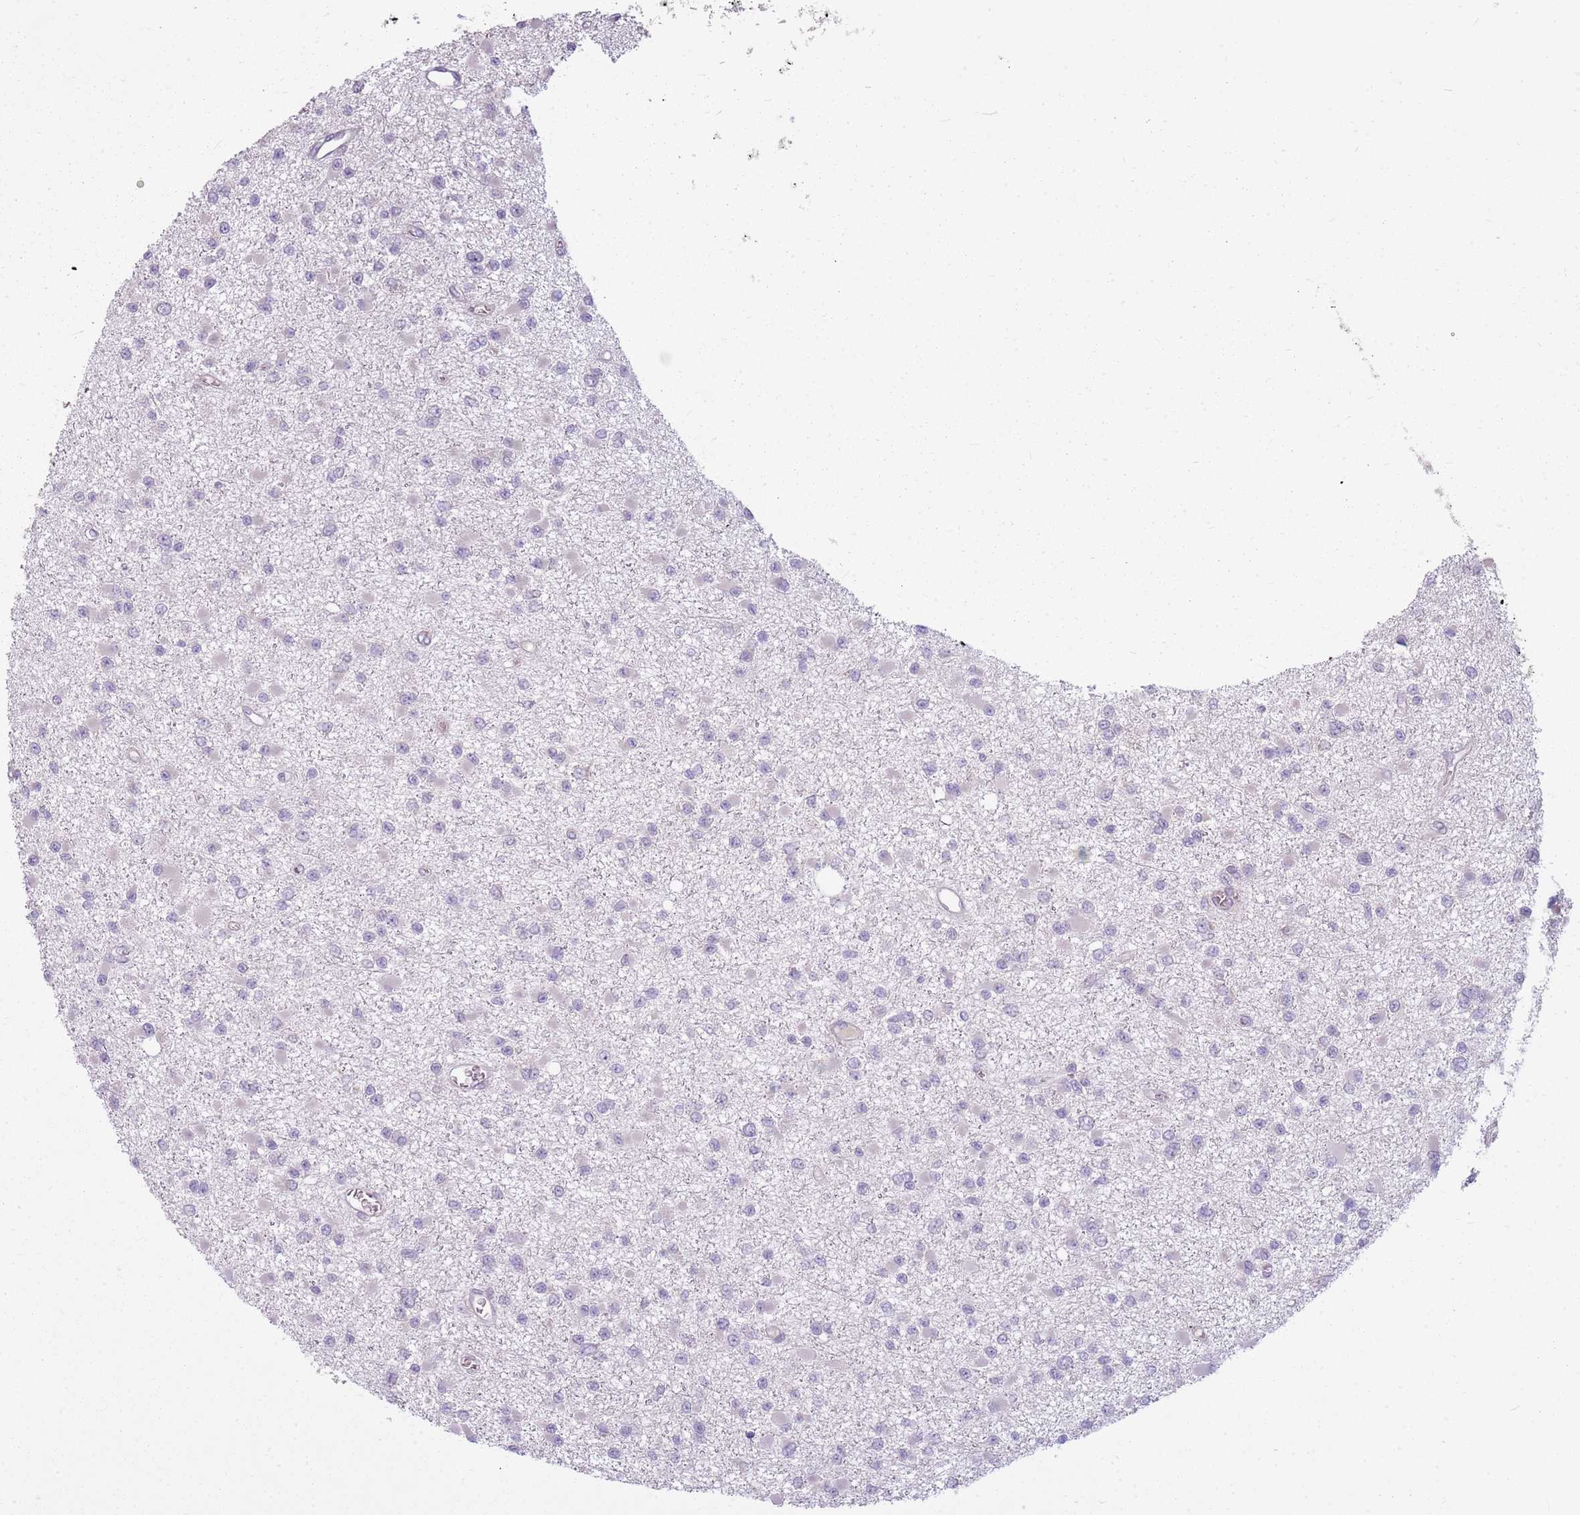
{"staining": {"intensity": "negative", "quantity": "none", "location": "none"}, "tissue": "glioma", "cell_type": "Tumor cells", "image_type": "cancer", "snomed": [{"axis": "morphology", "description": "Glioma, malignant, Low grade"}, {"axis": "topography", "description": "Brain"}], "caption": "Immunohistochemical staining of human glioma displays no significant positivity in tumor cells.", "gene": "HSPA14", "patient": {"sex": "female", "age": 22}}